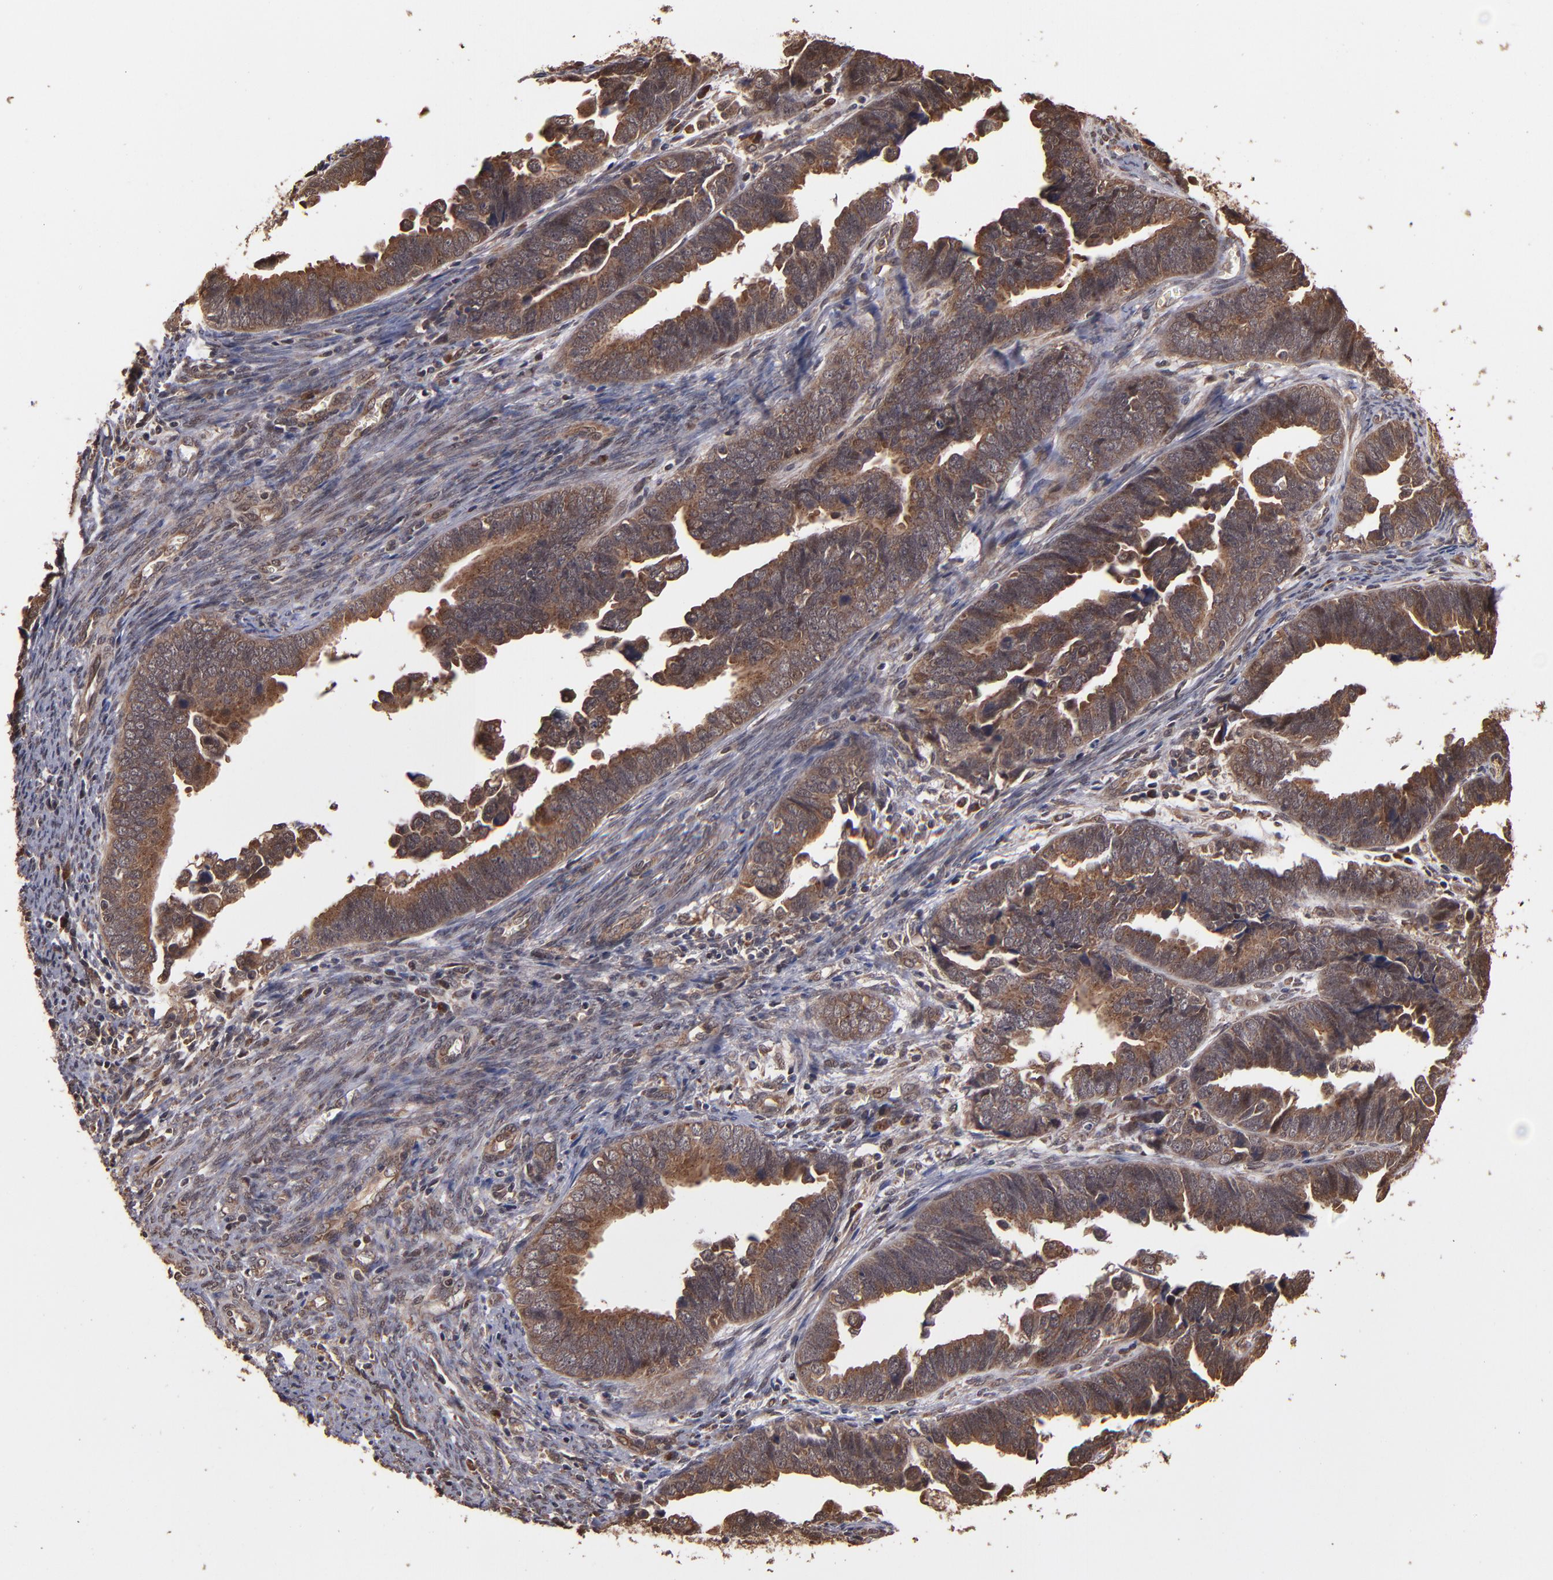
{"staining": {"intensity": "strong", "quantity": ">75%", "location": "cytoplasmic/membranous"}, "tissue": "endometrial cancer", "cell_type": "Tumor cells", "image_type": "cancer", "snomed": [{"axis": "morphology", "description": "Adenocarcinoma, NOS"}, {"axis": "topography", "description": "Endometrium"}], "caption": "High-magnification brightfield microscopy of endometrial cancer stained with DAB (brown) and counterstained with hematoxylin (blue). tumor cells exhibit strong cytoplasmic/membranous positivity is seen in approximately>75% of cells. (DAB IHC with brightfield microscopy, high magnification).", "gene": "NFE2L2", "patient": {"sex": "female", "age": 75}}